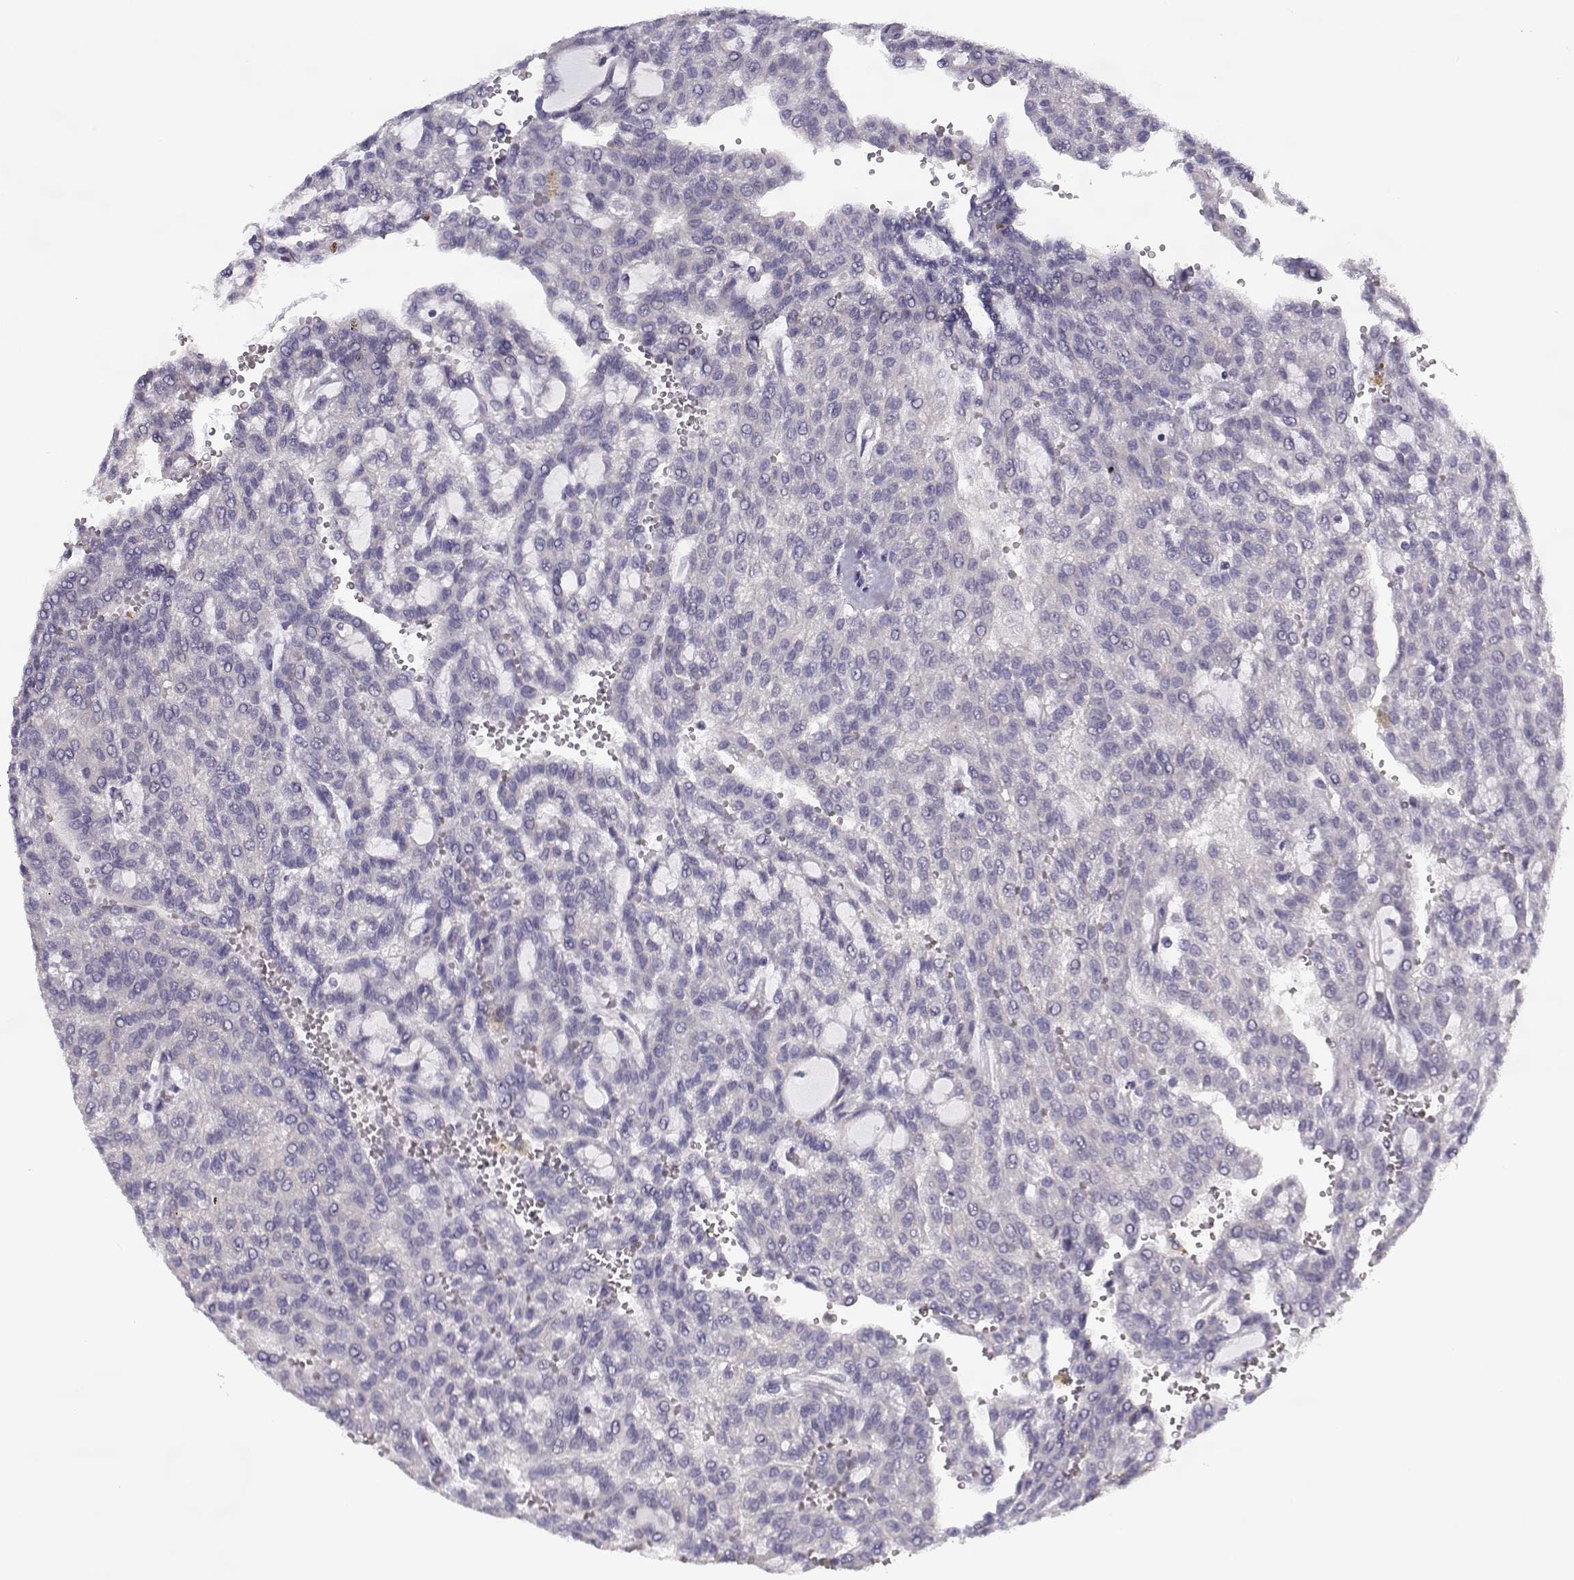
{"staining": {"intensity": "negative", "quantity": "none", "location": "none"}, "tissue": "renal cancer", "cell_type": "Tumor cells", "image_type": "cancer", "snomed": [{"axis": "morphology", "description": "Adenocarcinoma, NOS"}, {"axis": "topography", "description": "Kidney"}], "caption": "Human renal cancer (adenocarcinoma) stained for a protein using IHC shows no staining in tumor cells.", "gene": "CREB3L3", "patient": {"sex": "male", "age": 63}}